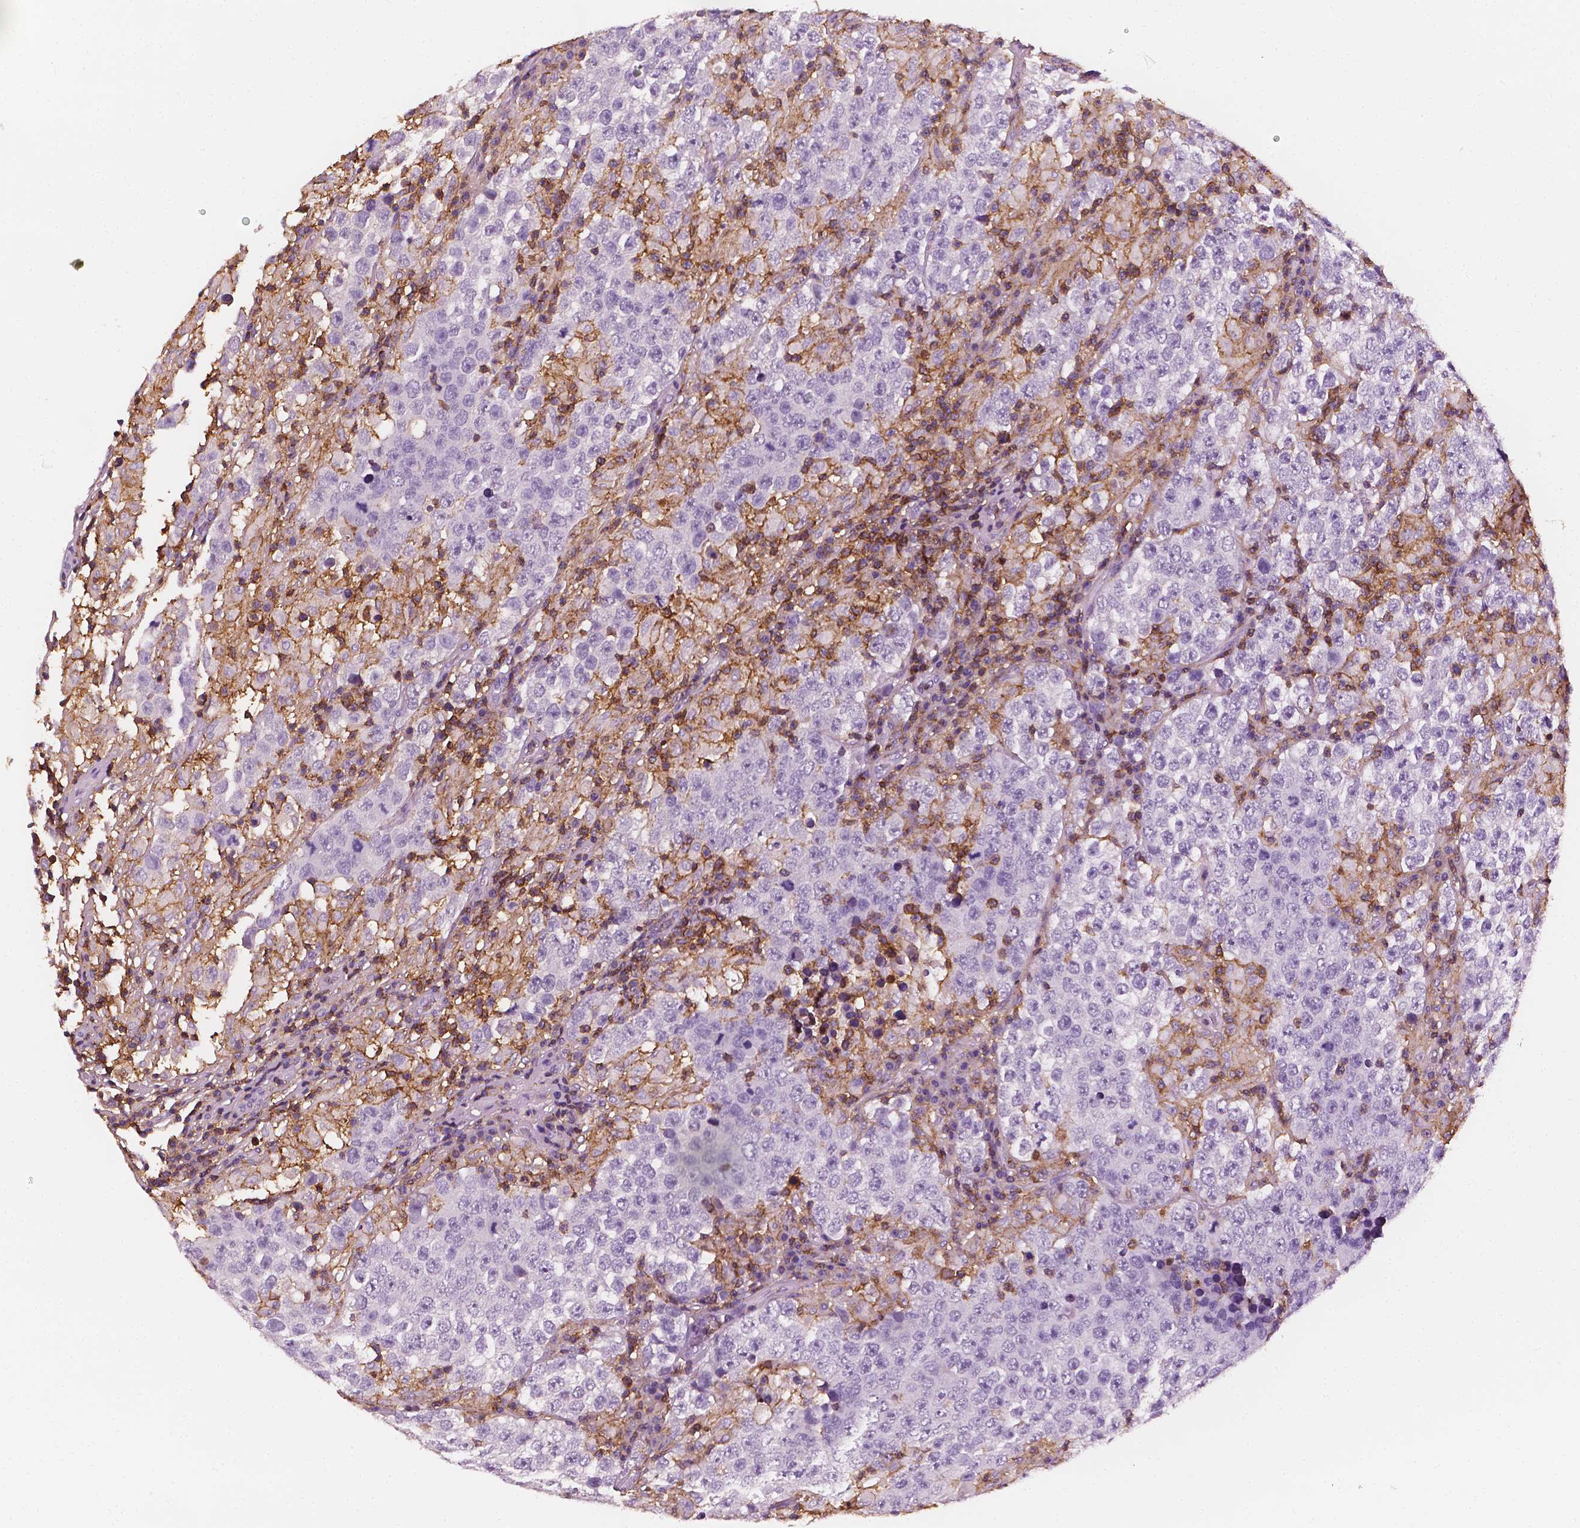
{"staining": {"intensity": "negative", "quantity": "none", "location": "none"}, "tissue": "testis cancer", "cell_type": "Tumor cells", "image_type": "cancer", "snomed": [{"axis": "morphology", "description": "Seminoma, NOS"}, {"axis": "morphology", "description": "Carcinoma, Embryonal, NOS"}, {"axis": "topography", "description": "Testis"}], "caption": "IHC of human testis cancer exhibits no positivity in tumor cells. (Stains: DAB (3,3'-diaminobenzidine) IHC with hematoxylin counter stain, Microscopy: brightfield microscopy at high magnification).", "gene": "PTPRC", "patient": {"sex": "male", "age": 41}}